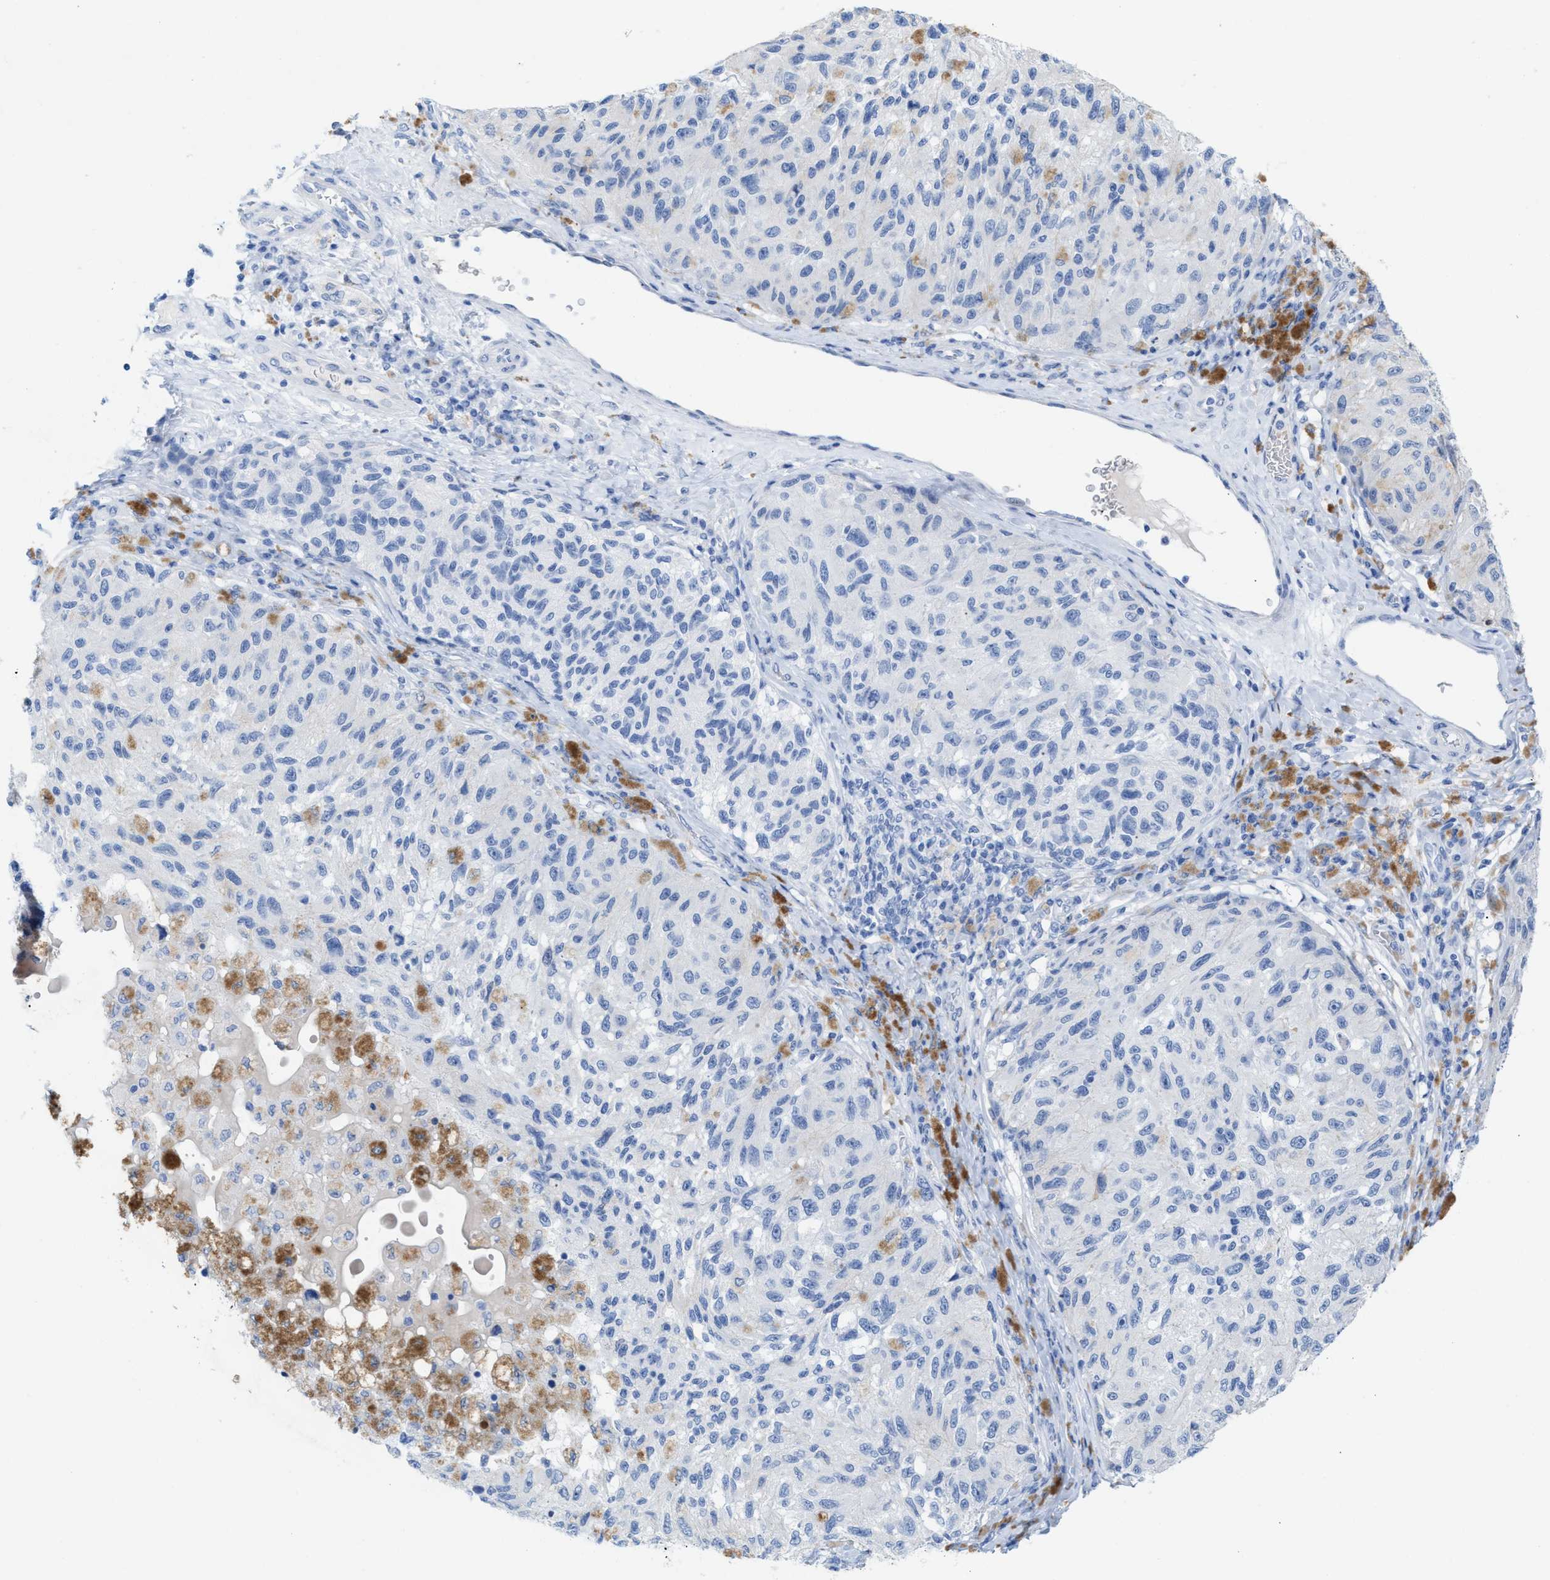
{"staining": {"intensity": "negative", "quantity": "none", "location": "none"}, "tissue": "melanoma", "cell_type": "Tumor cells", "image_type": "cancer", "snomed": [{"axis": "morphology", "description": "Malignant melanoma, NOS"}, {"axis": "topography", "description": "Skin"}], "caption": "Immunohistochemistry of malignant melanoma shows no staining in tumor cells.", "gene": "ANKFN1", "patient": {"sex": "female", "age": 73}}